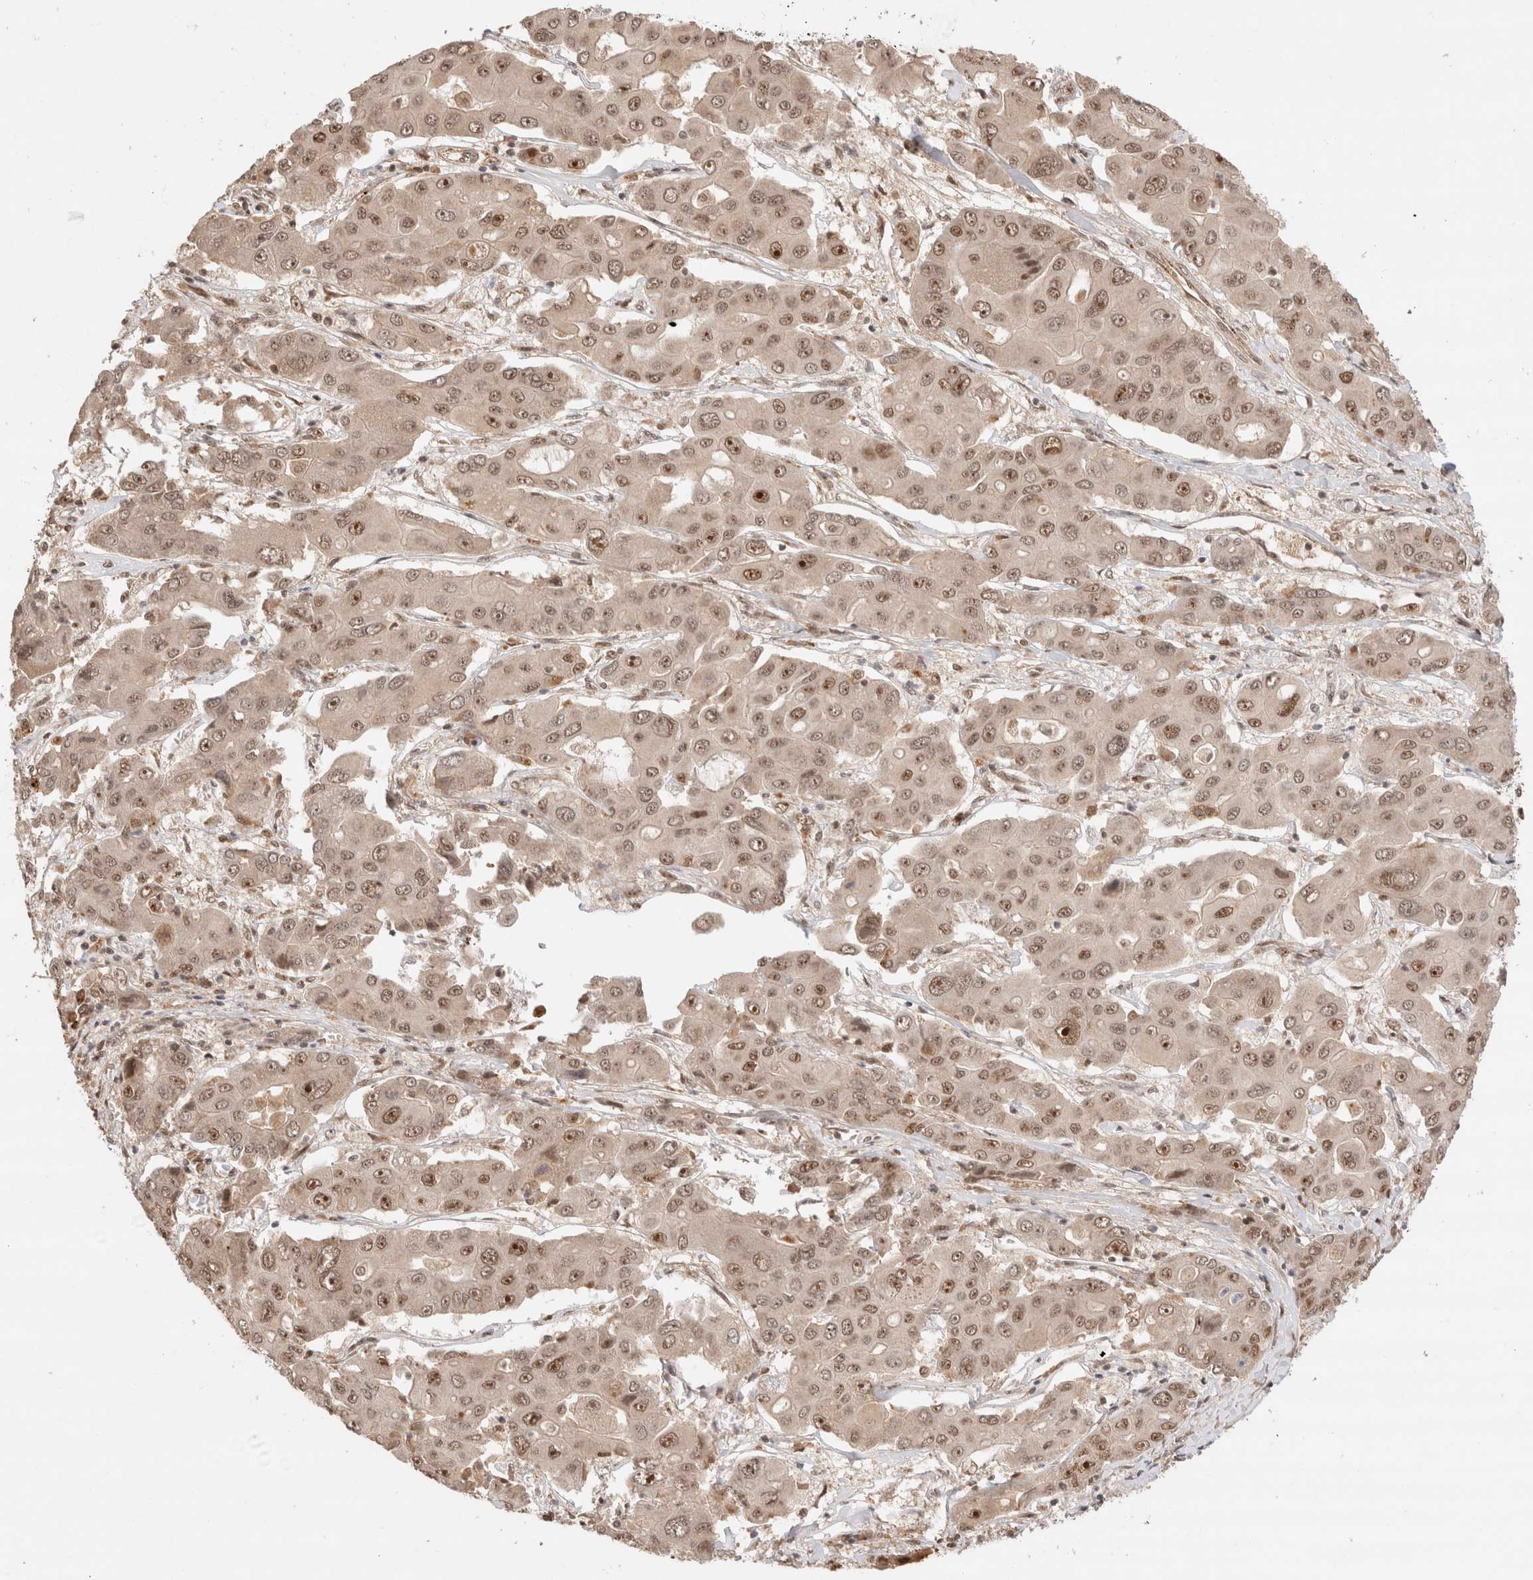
{"staining": {"intensity": "moderate", "quantity": ">75%", "location": "nuclear"}, "tissue": "liver cancer", "cell_type": "Tumor cells", "image_type": "cancer", "snomed": [{"axis": "morphology", "description": "Cholangiocarcinoma"}, {"axis": "topography", "description": "Liver"}], "caption": "Moderate nuclear protein positivity is seen in about >75% of tumor cells in cholangiocarcinoma (liver). (IHC, brightfield microscopy, high magnification).", "gene": "MPHOSPH6", "patient": {"sex": "male", "age": 67}}